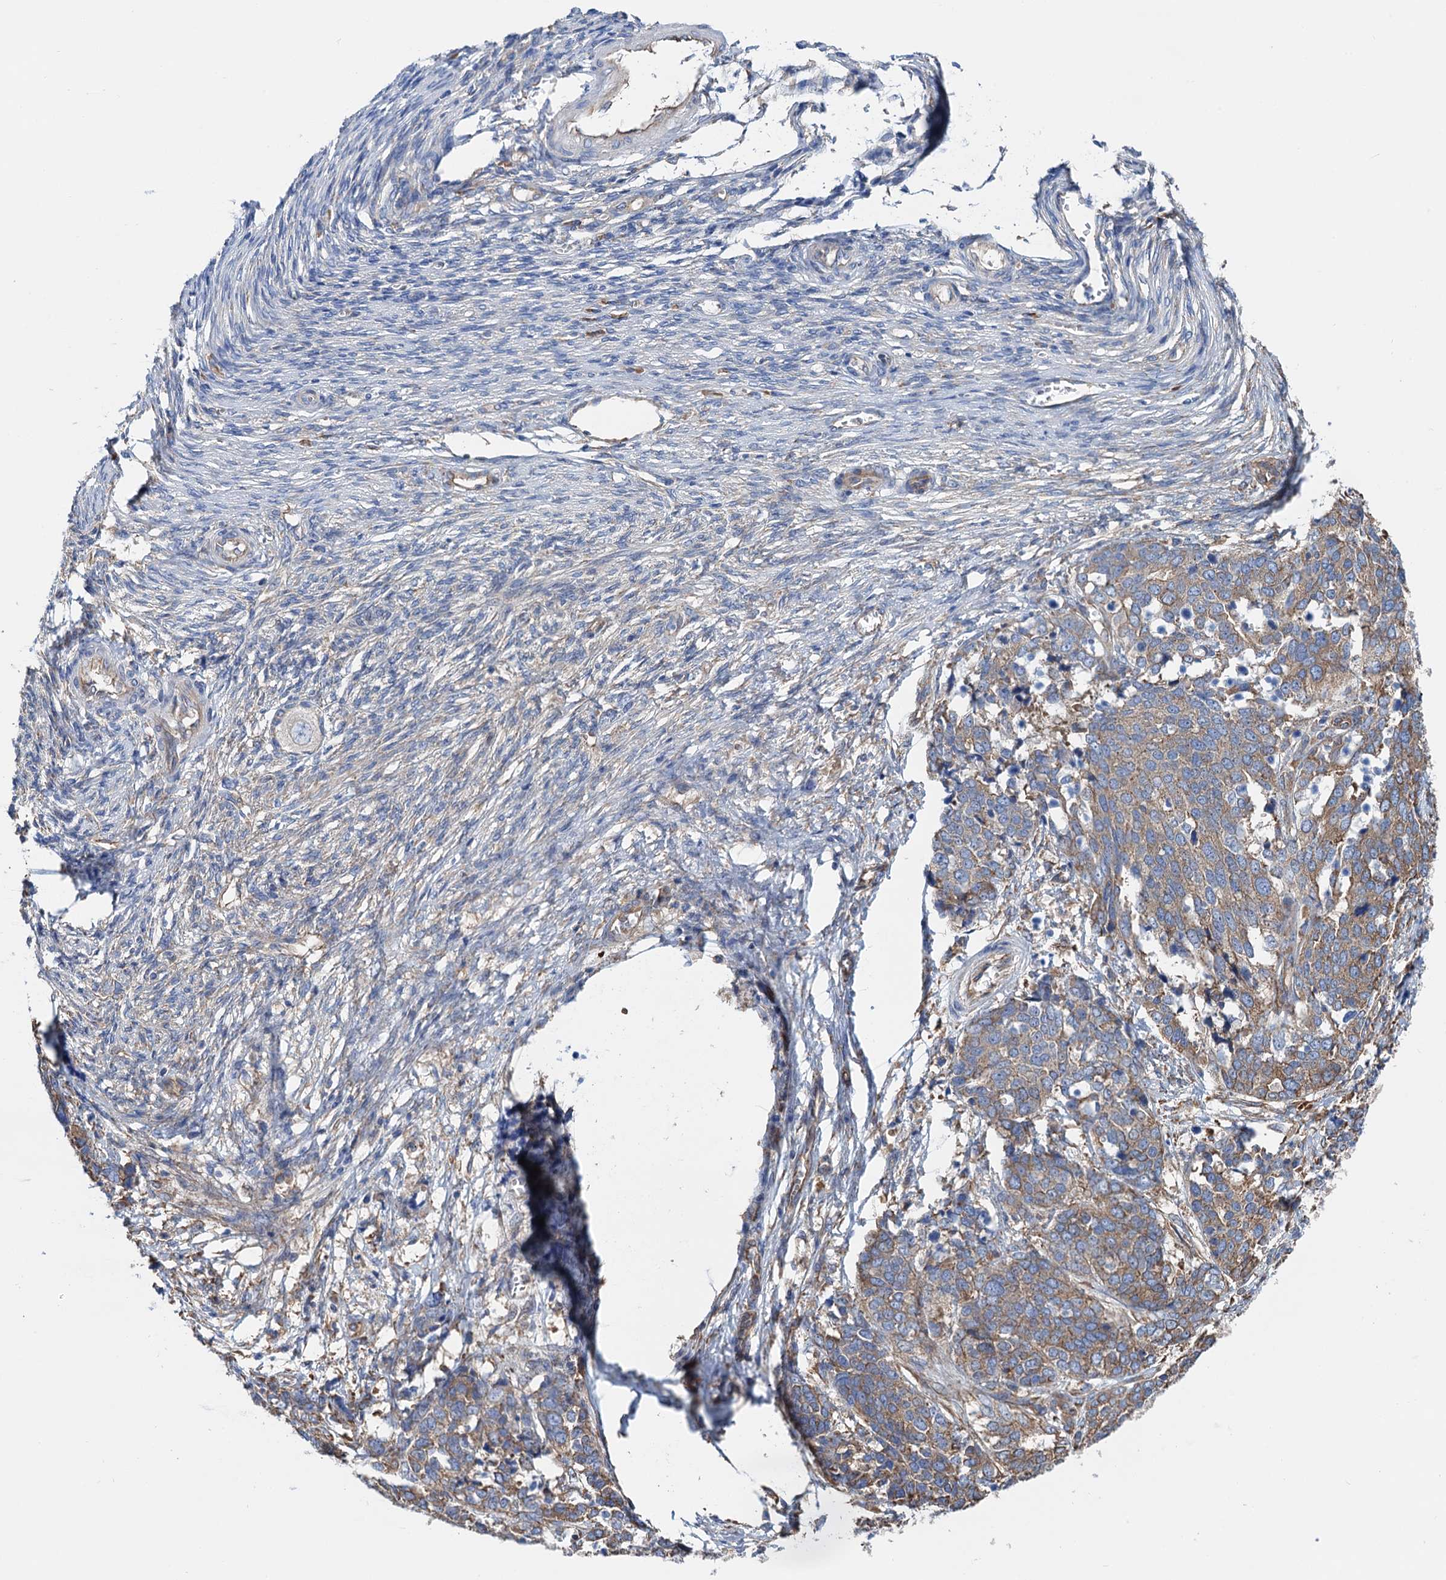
{"staining": {"intensity": "moderate", "quantity": ">75%", "location": "cytoplasmic/membranous"}, "tissue": "ovarian cancer", "cell_type": "Tumor cells", "image_type": "cancer", "snomed": [{"axis": "morphology", "description": "Cystadenocarcinoma, serous, NOS"}, {"axis": "topography", "description": "Ovary"}], "caption": "An immunohistochemistry (IHC) photomicrograph of neoplastic tissue is shown. Protein staining in brown shows moderate cytoplasmic/membranous positivity in ovarian serous cystadenocarcinoma within tumor cells.", "gene": "SLC12A7", "patient": {"sex": "female", "age": 44}}